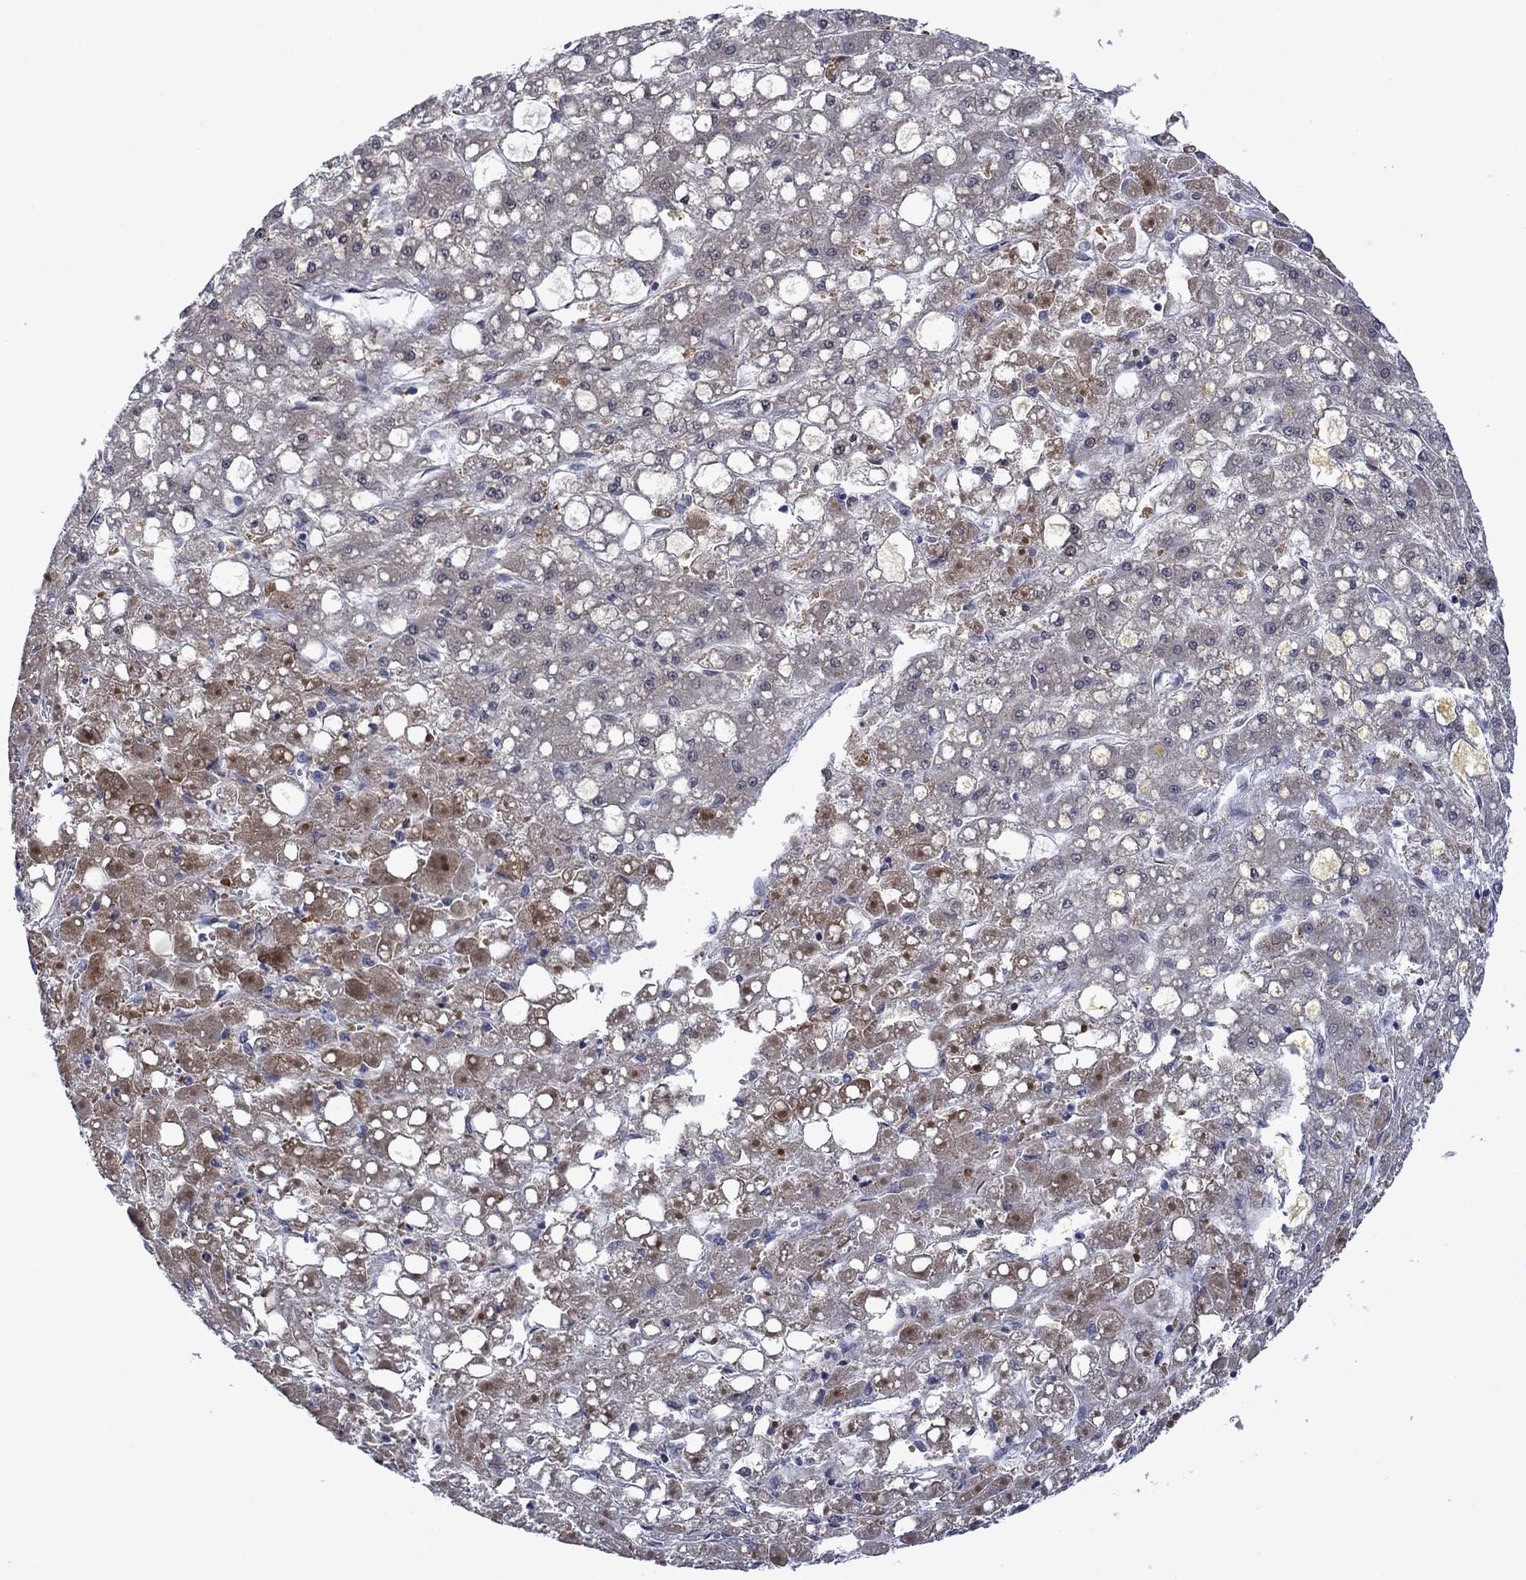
{"staining": {"intensity": "moderate", "quantity": "<25%", "location": "cytoplasmic/membranous"}, "tissue": "liver cancer", "cell_type": "Tumor cells", "image_type": "cancer", "snomed": [{"axis": "morphology", "description": "Carcinoma, Hepatocellular, NOS"}, {"axis": "topography", "description": "Liver"}], "caption": "Human liver cancer stained with a protein marker exhibits moderate staining in tumor cells.", "gene": "AGL", "patient": {"sex": "male", "age": 67}}